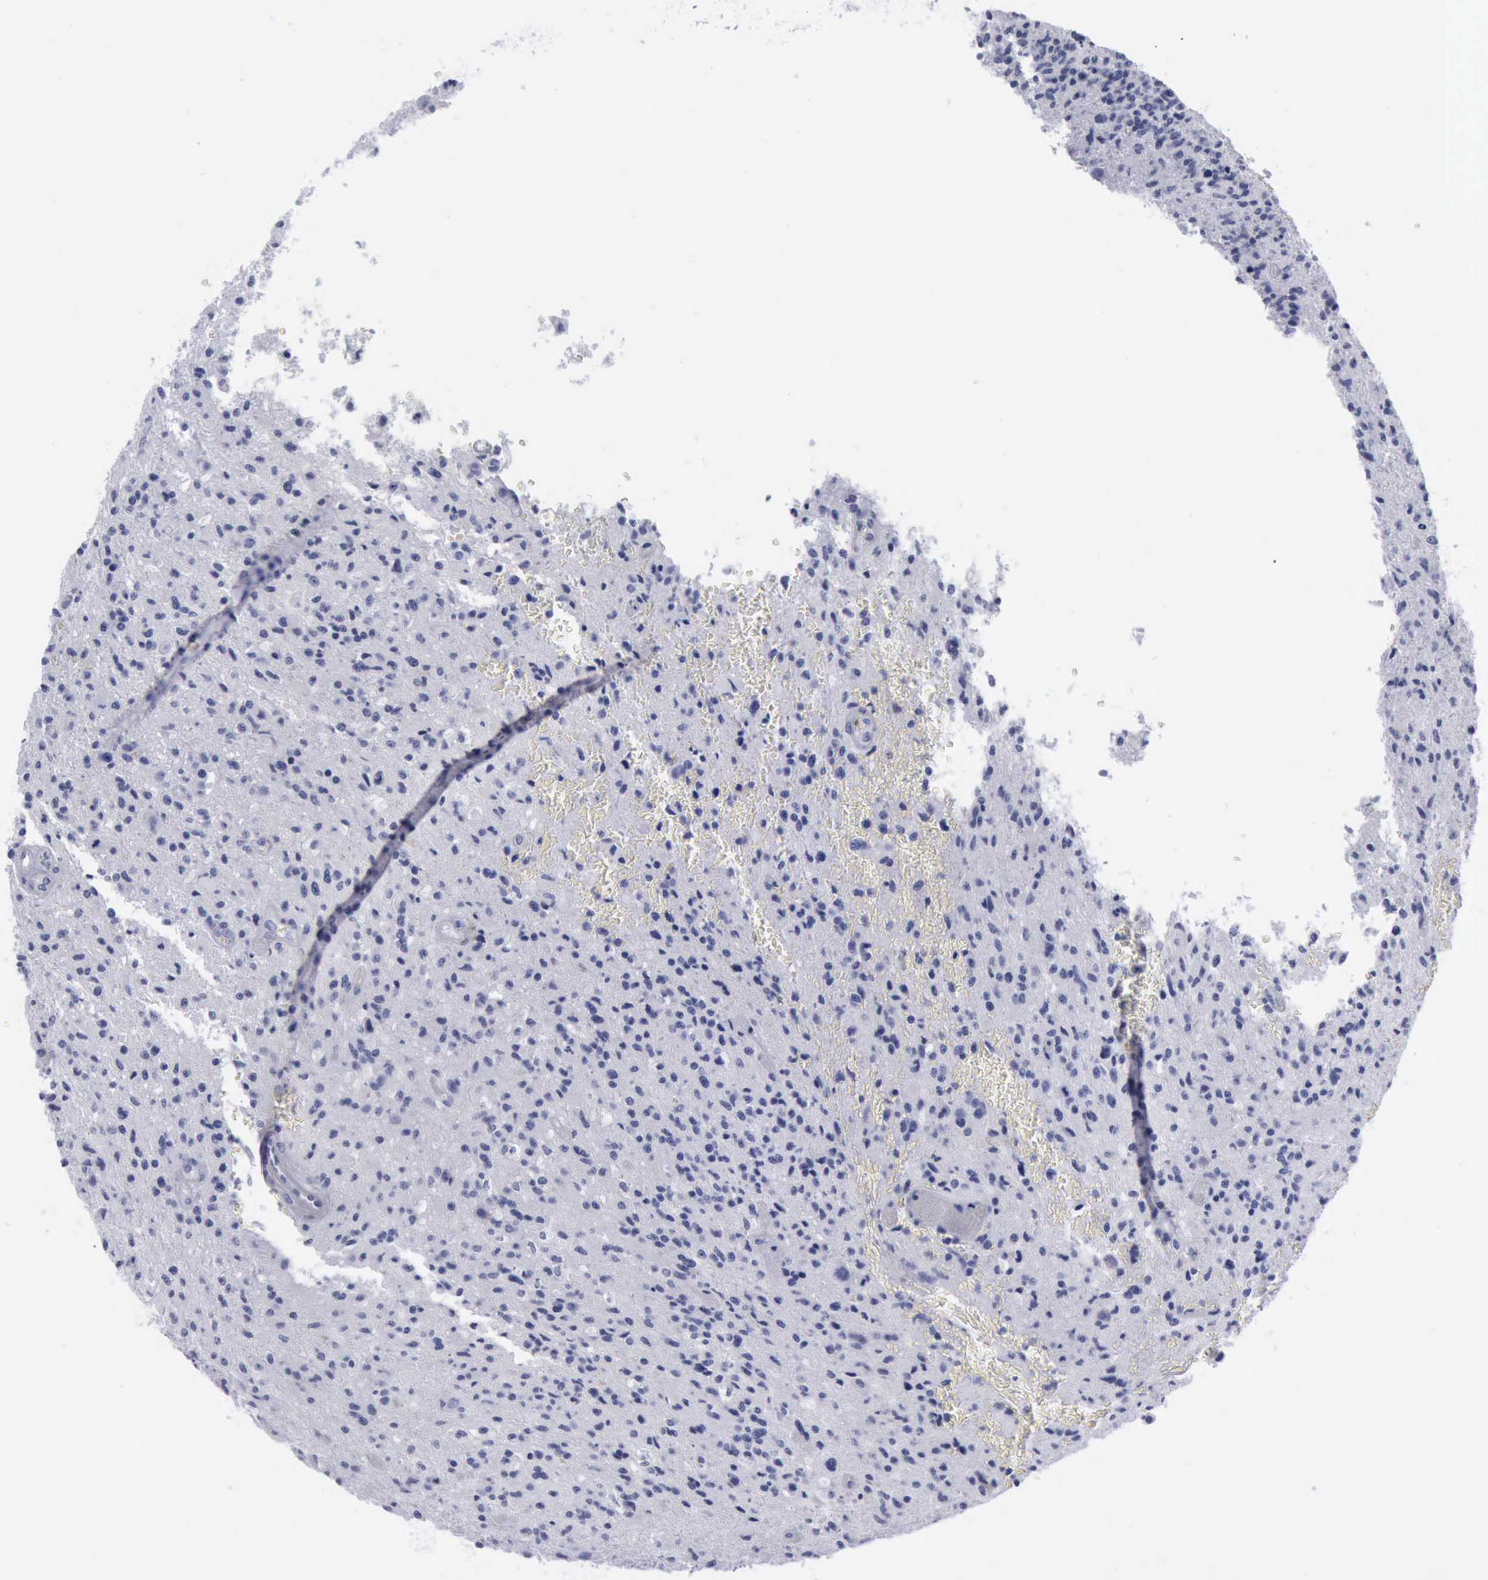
{"staining": {"intensity": "negative", "quantity": "none", "location": "none"}, "tissue": "glioma", "cell_type": "Tumor cells", "image_type": "cancer", "snomed": [{"axis": "morphology", "description": "Glioma, malignant, Low grade"}, {"axis": "topography", "description": "Brain"}], "caption": "Human low-grade glioma (malignant) stained for a protein using IHC demonstrates no expression in tumor cells.", "gene": "KRT13", "patient": {"sex": "female", "age": 46}}